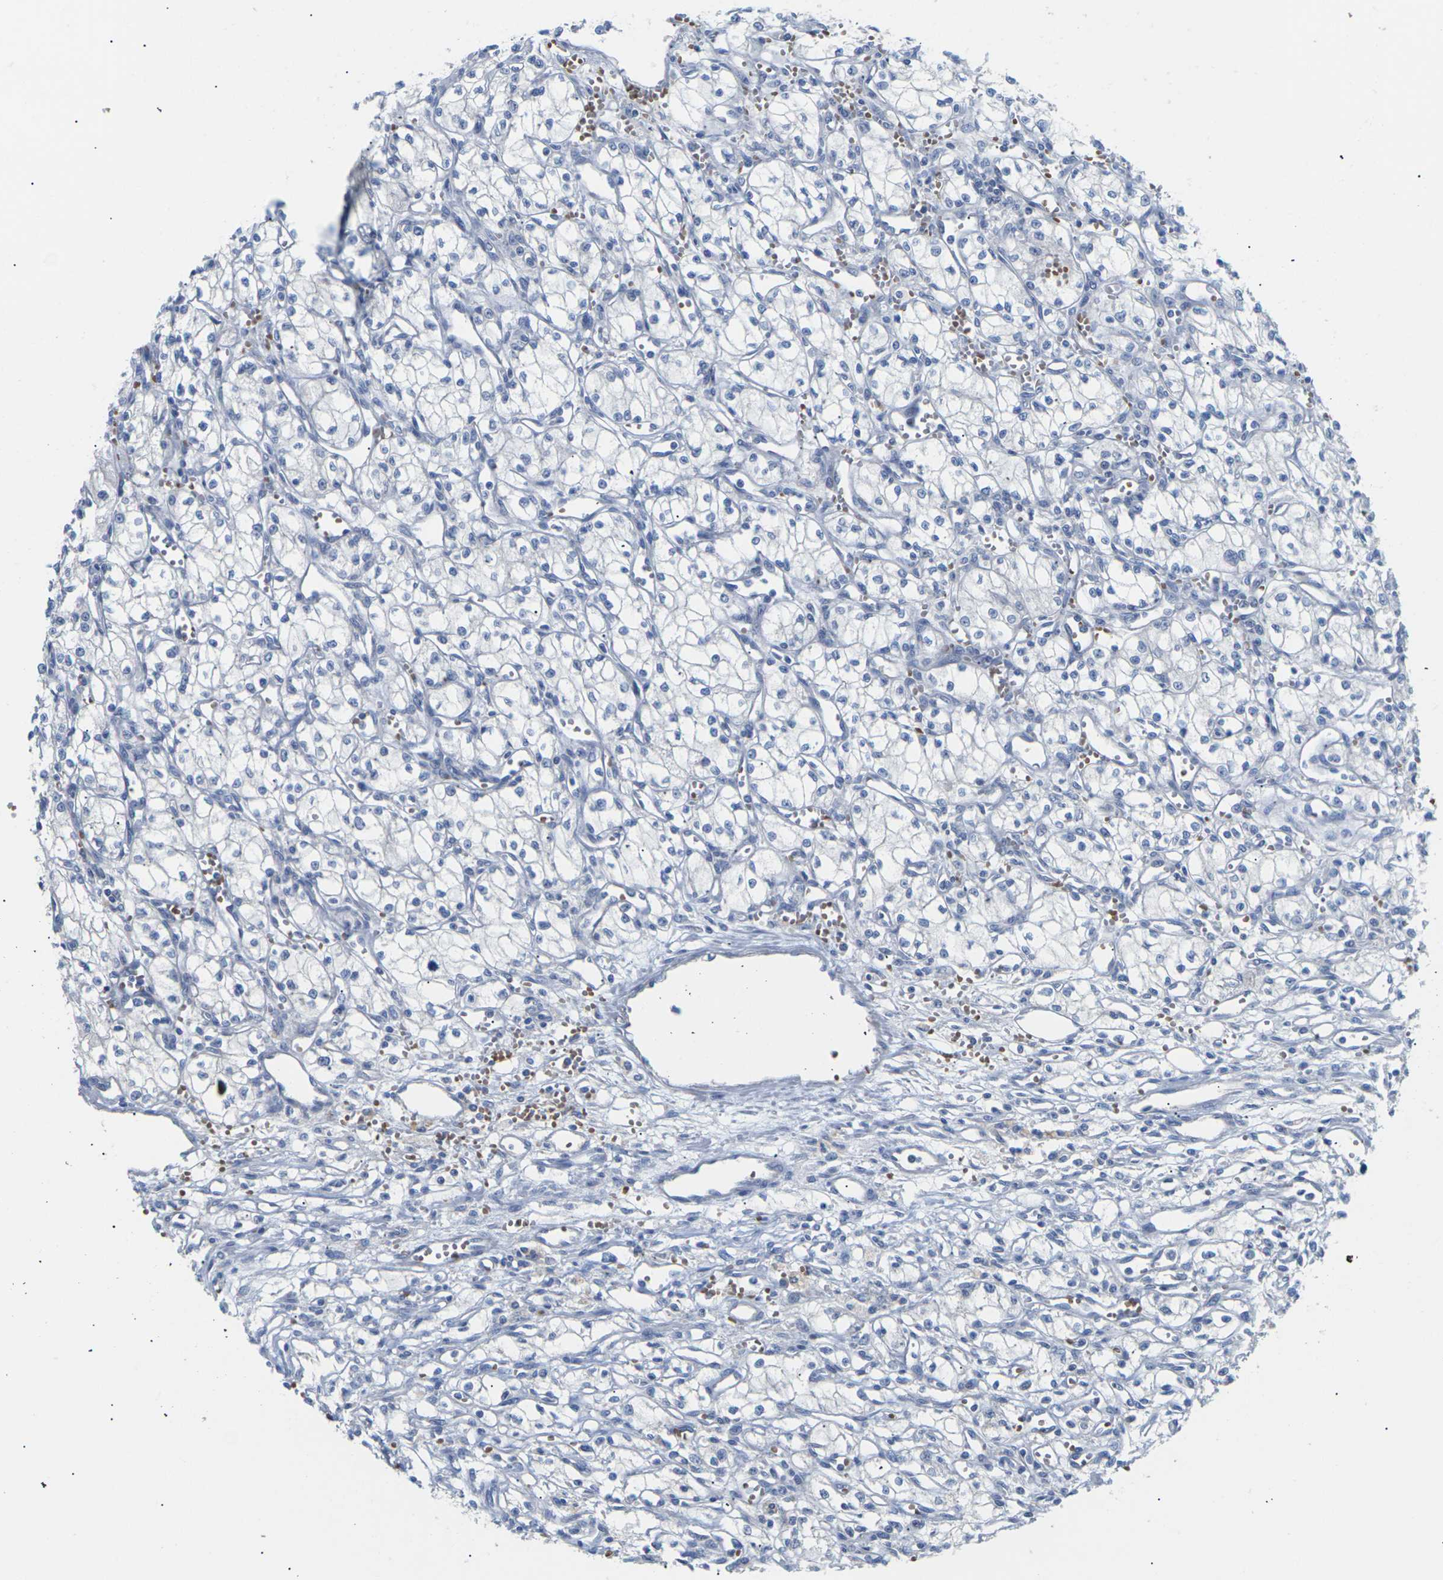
{"staining": {"intensity": "negative", "quantity": "none", "location": "none"}, "tissue": "renal cancer", "cell_type": "Tumor cells", "image_type": "cancer", "snomed": [{"axis": "morphology", "description": "Normal tissue, NOS"}, {"axis": "morphology", "description": "Adenocarcinoma, NOS"}, {"axis": "topography", "description": "Kidney"}], "caption": "Photomicrograph shows no significant protein positivity in tumor cells of adenocarcinoma (renal). (Immunohistochemistry, brightfield microscopy, high magnification).", "gene": "TMCO4", "patient": {"sex": "male", "age": 59}}